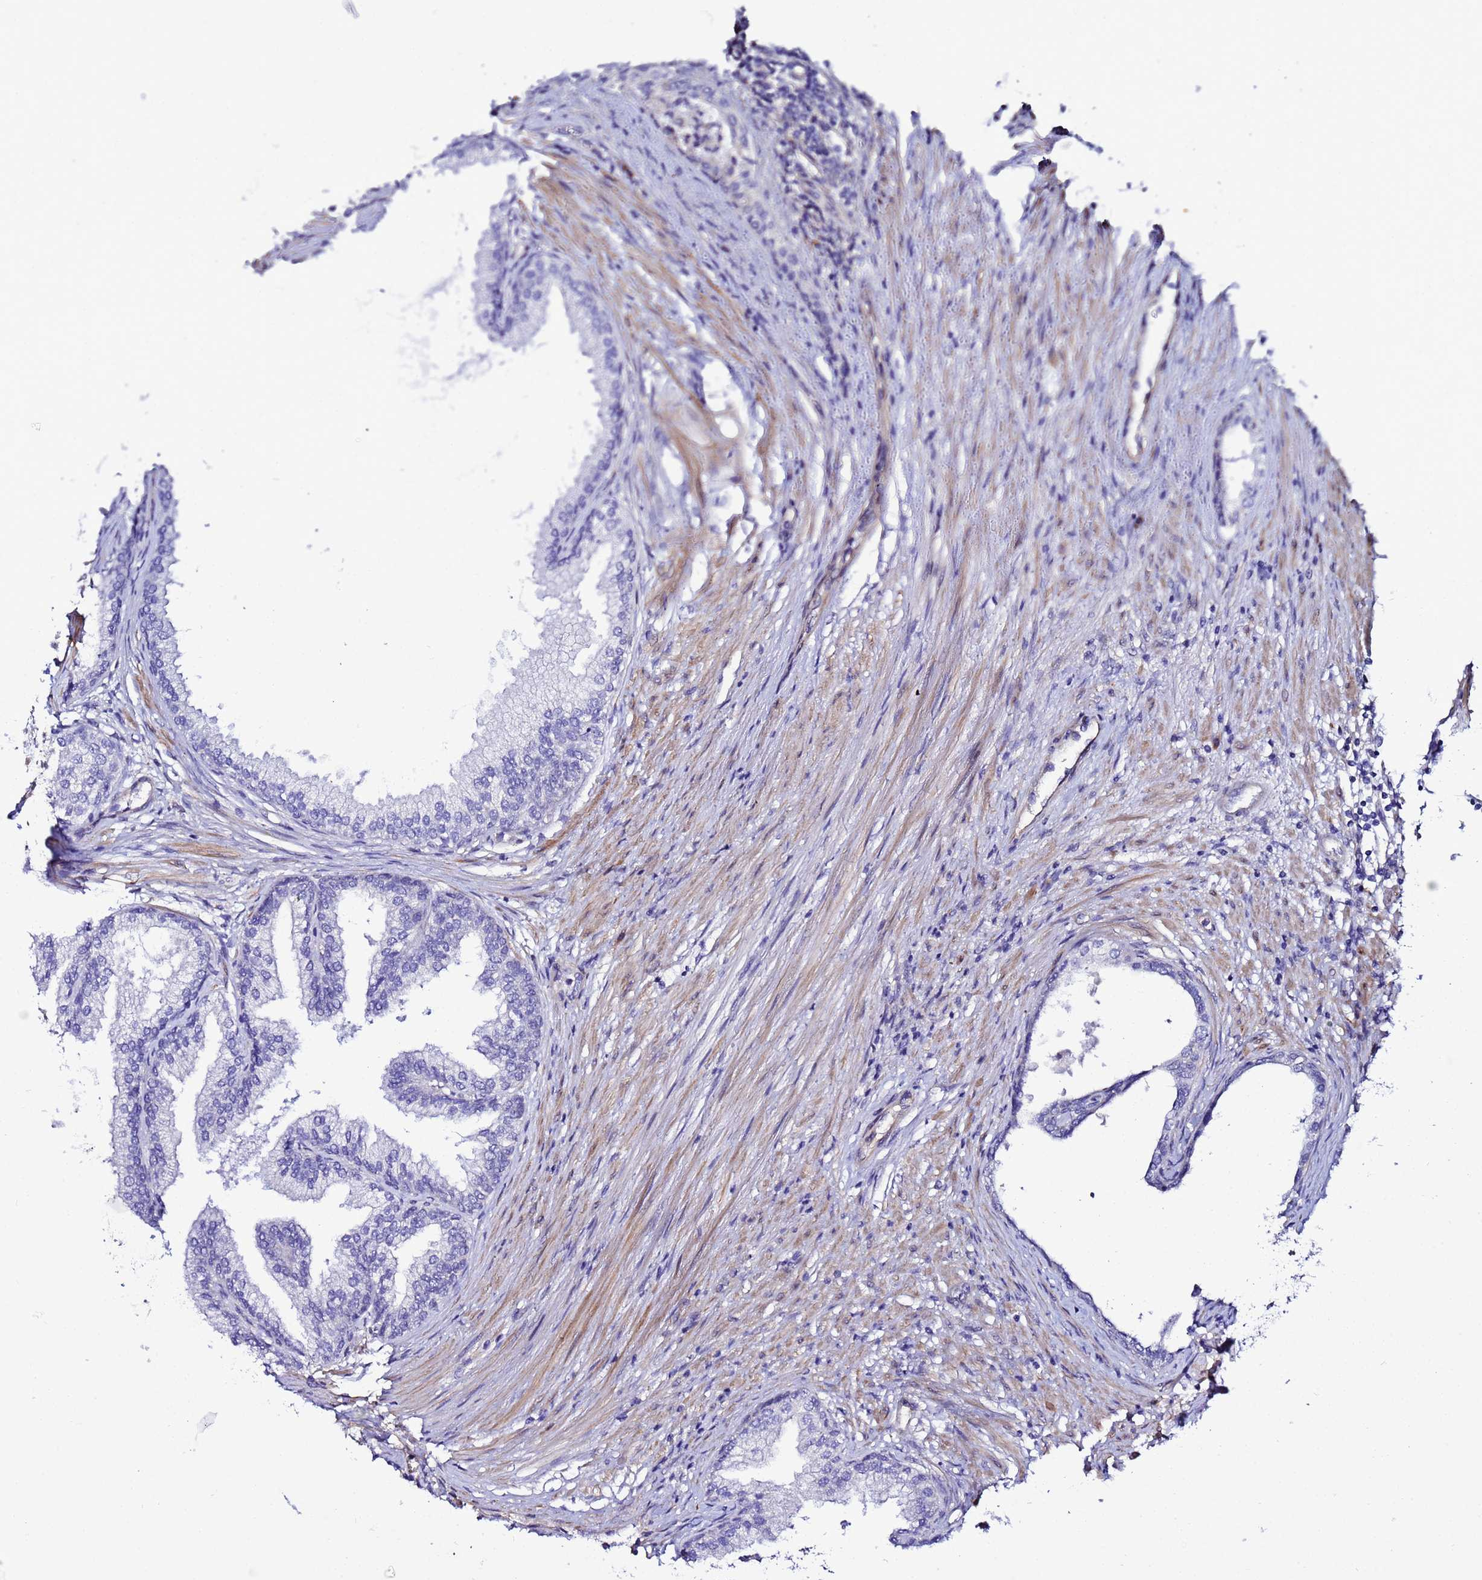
{"staining": {"intensity": "negative", "quantity": "none", "location": "none"}, "tissue": "prostate", "cell_type": "Glandular cells", "image_type": "normal", "snomed": [{"axis": "morphology", "description": "Normal tissue, NOS"}, {"axis": "topography", "description": "Prostate"}], "caption": "IHC of benign prostate demonstrates no positivity in glandular cells. The staining was performed using DAB (3,3'-diaminobenzidine) to visualize the protein expression in brown, while the nuclei were stained in blue with hematoxylin (Magnification: 20x).", "gene": "JRKL", "patient": {"sex": "male", "age": 76}}